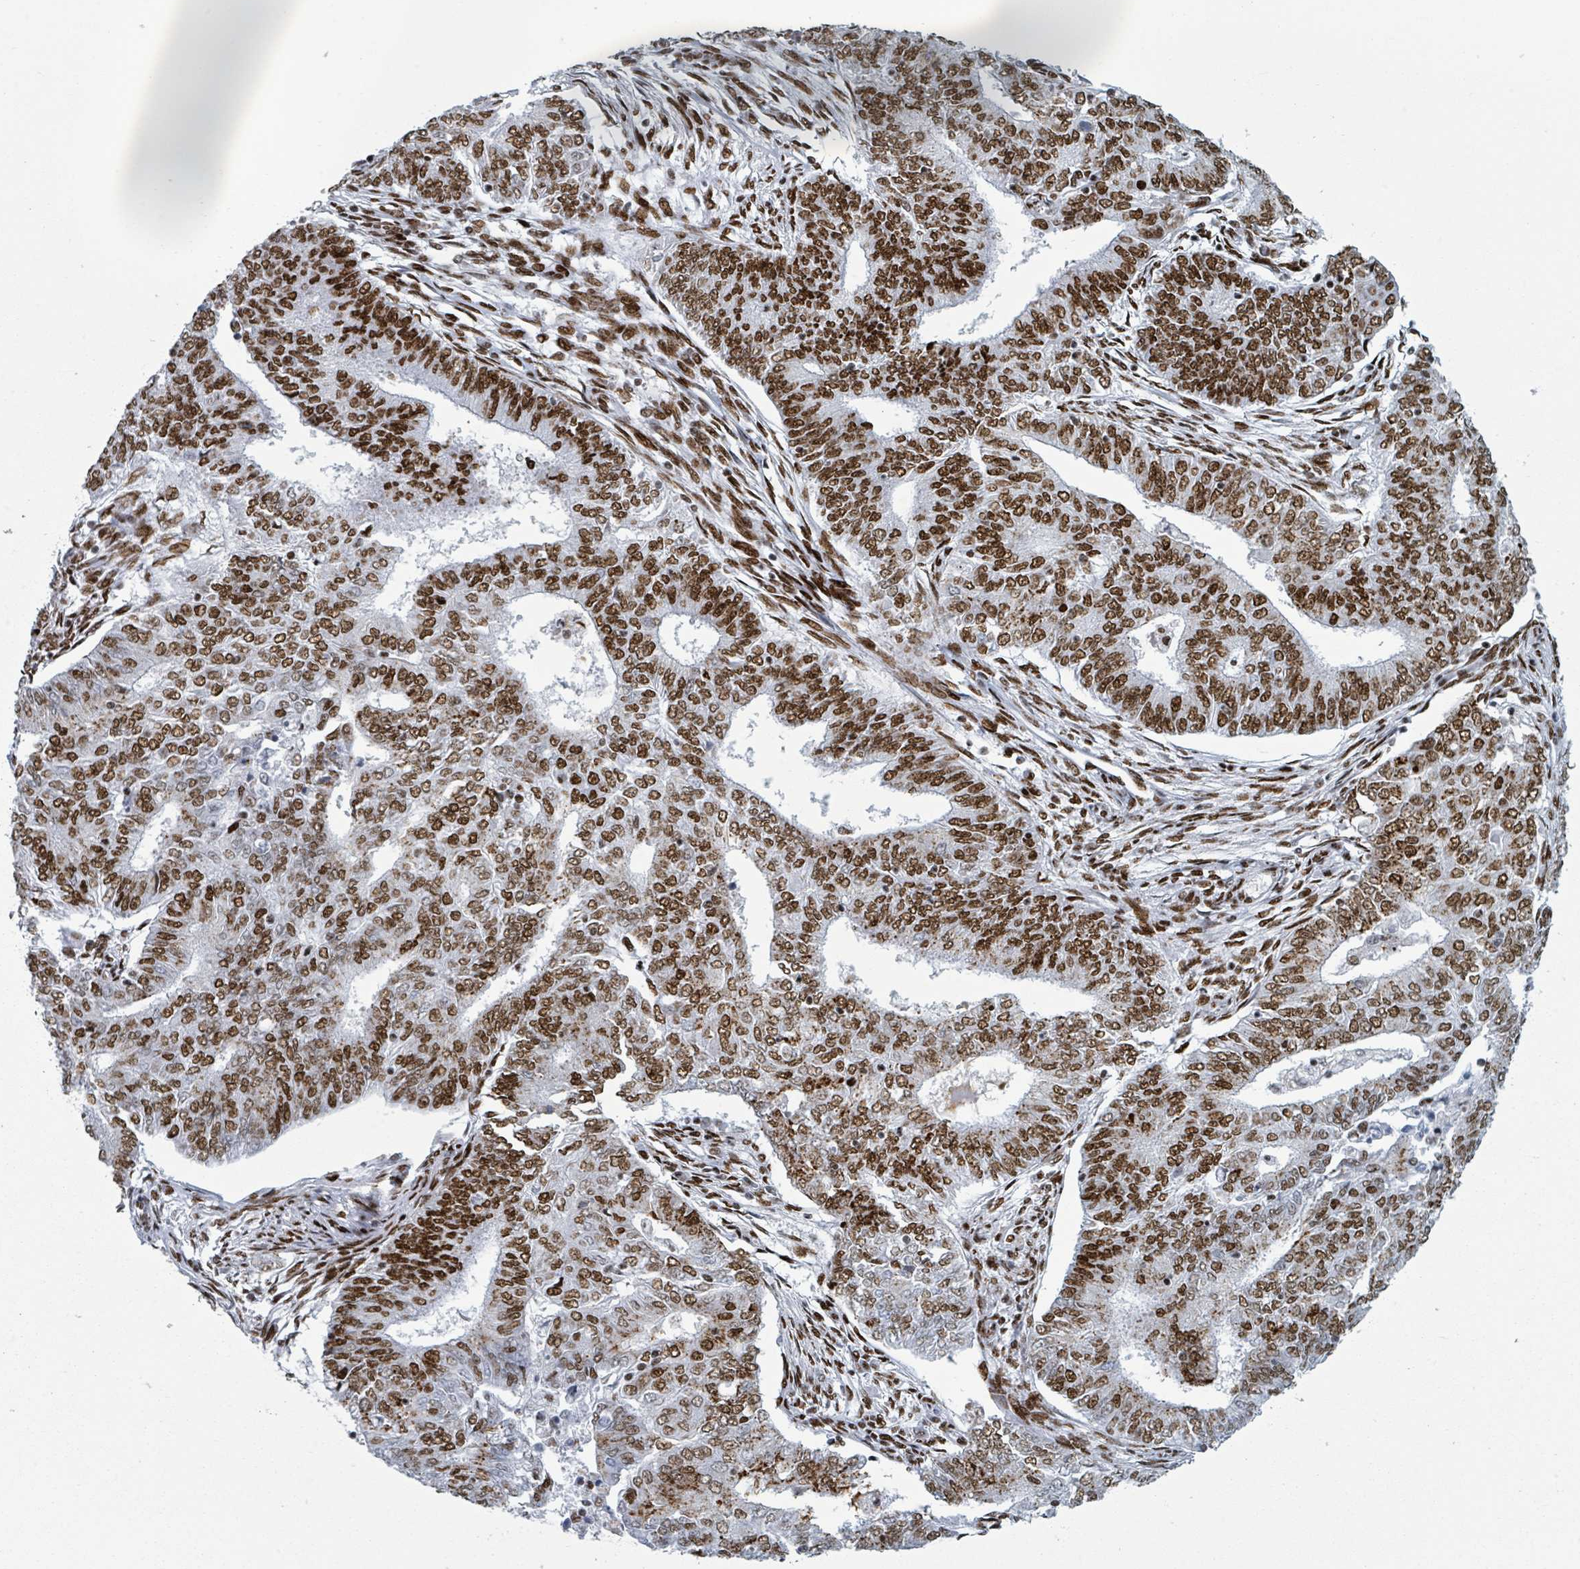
{"staining": {"intensity": "strong", "quantity": ">75%", "location": "nuclear"}, "tissue": "endometrial cancer", "cell_type": "Tumor cells", "image_type": "cancer", "snomed": [{"axis": "morphology", "description": "Adenocarcinoma, NOS"}, {"axis": "topography", "description": "Endometrium"}], "caption": "Protein positivity by IHC demonstrates strong nuclear staining in approximately >75% of tumor cells in endometrial cancer (adenocarcinoma).", "gene": "DHX16", "patient": {"sex": "female", "age": 62}}